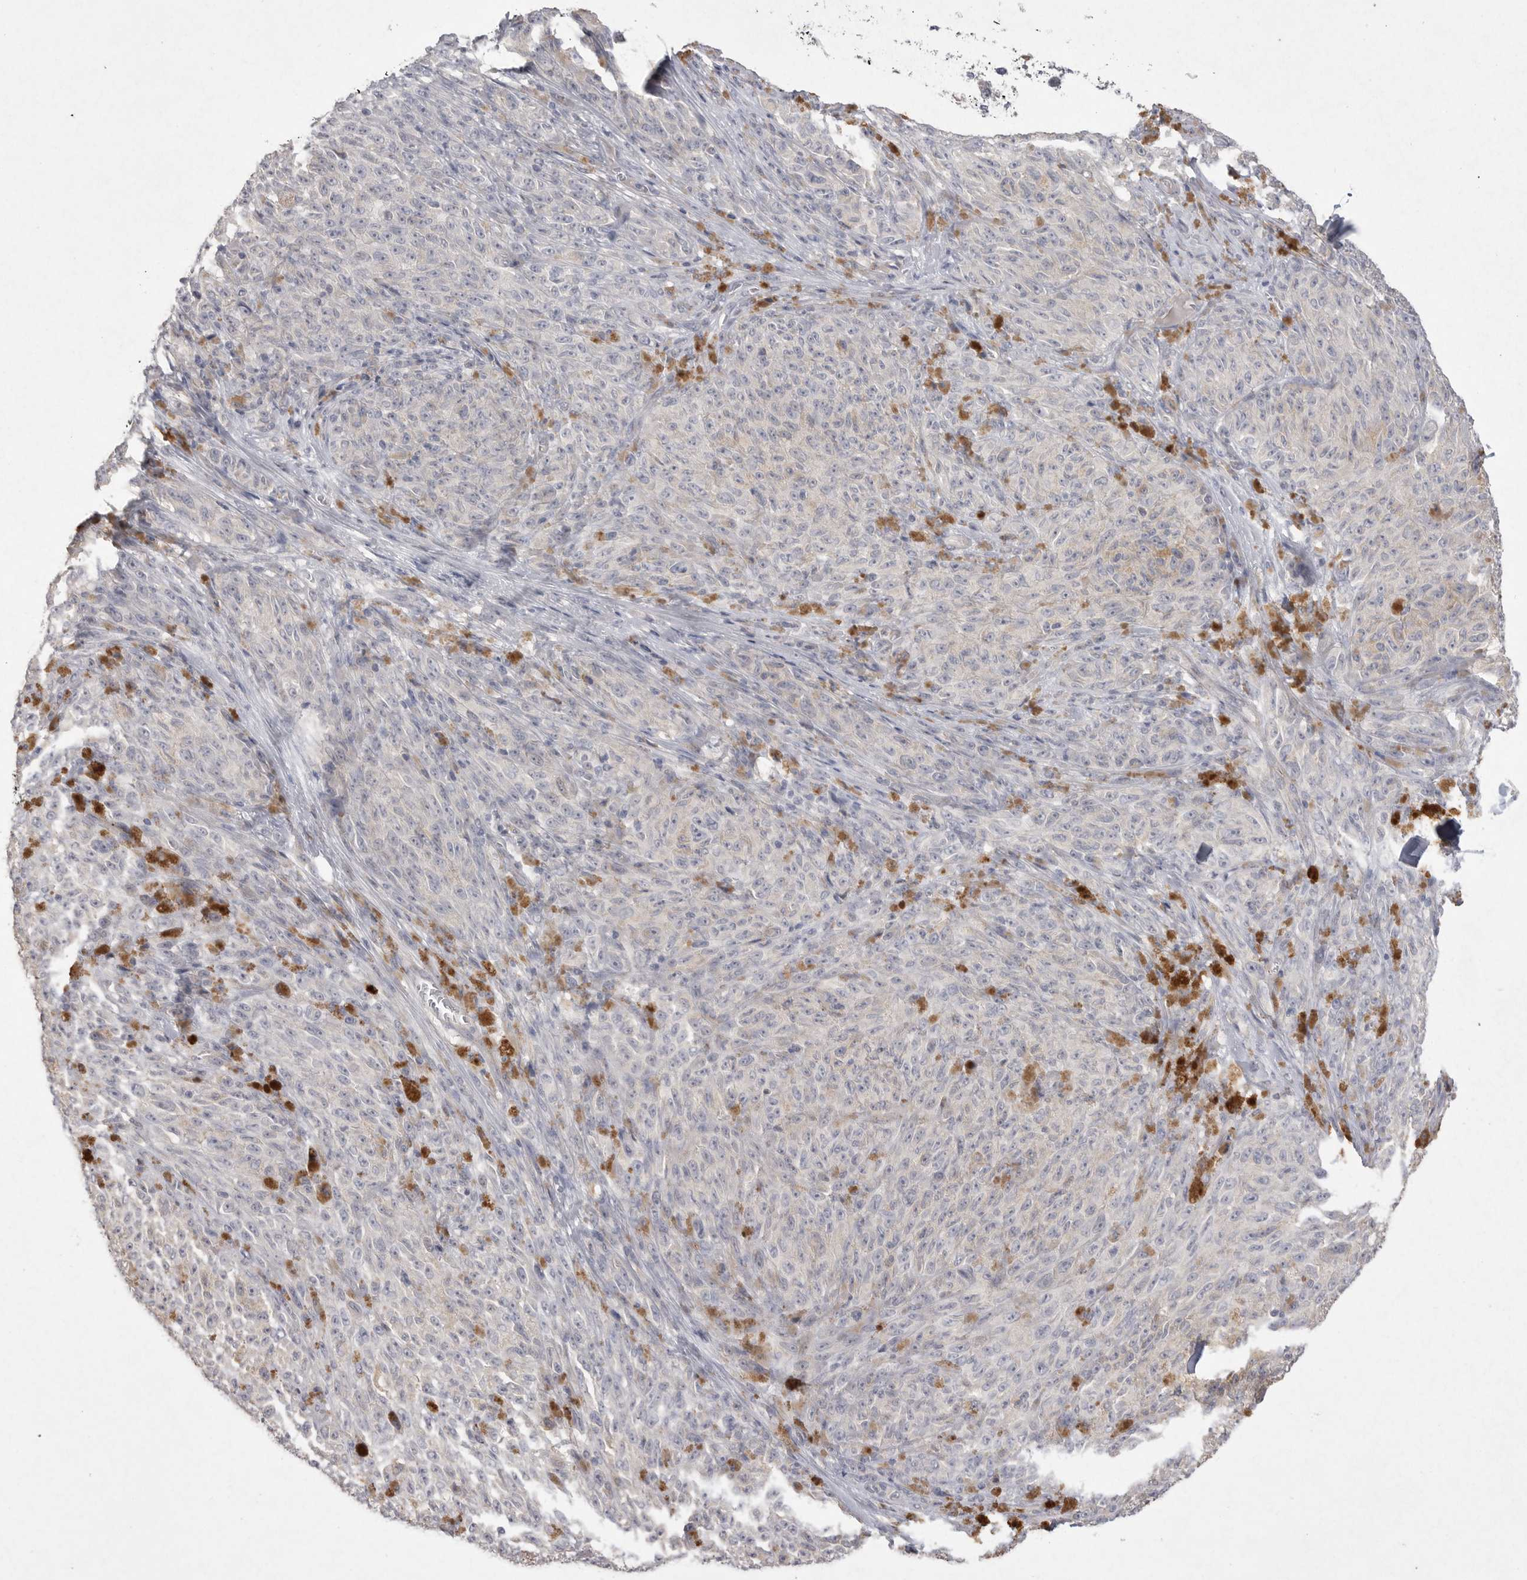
{"staining": {"intensity": "negative", "quantity": "none", "location": "none"}, "tissue": "melanoma", "cell_type": "Tumor cells", "image_type": "cancer", "snomed": [{"axis": "morphology", "description": "Malignant melanoma, NOS"}, {"axis": "topography", "description": "Skin"}], "caption": "Melanoma was stained to show a protein in brown. There is no significant staining in tumor cells.", "gene": "VANGL2", "patient": {"sex": "female", "age": 82}}